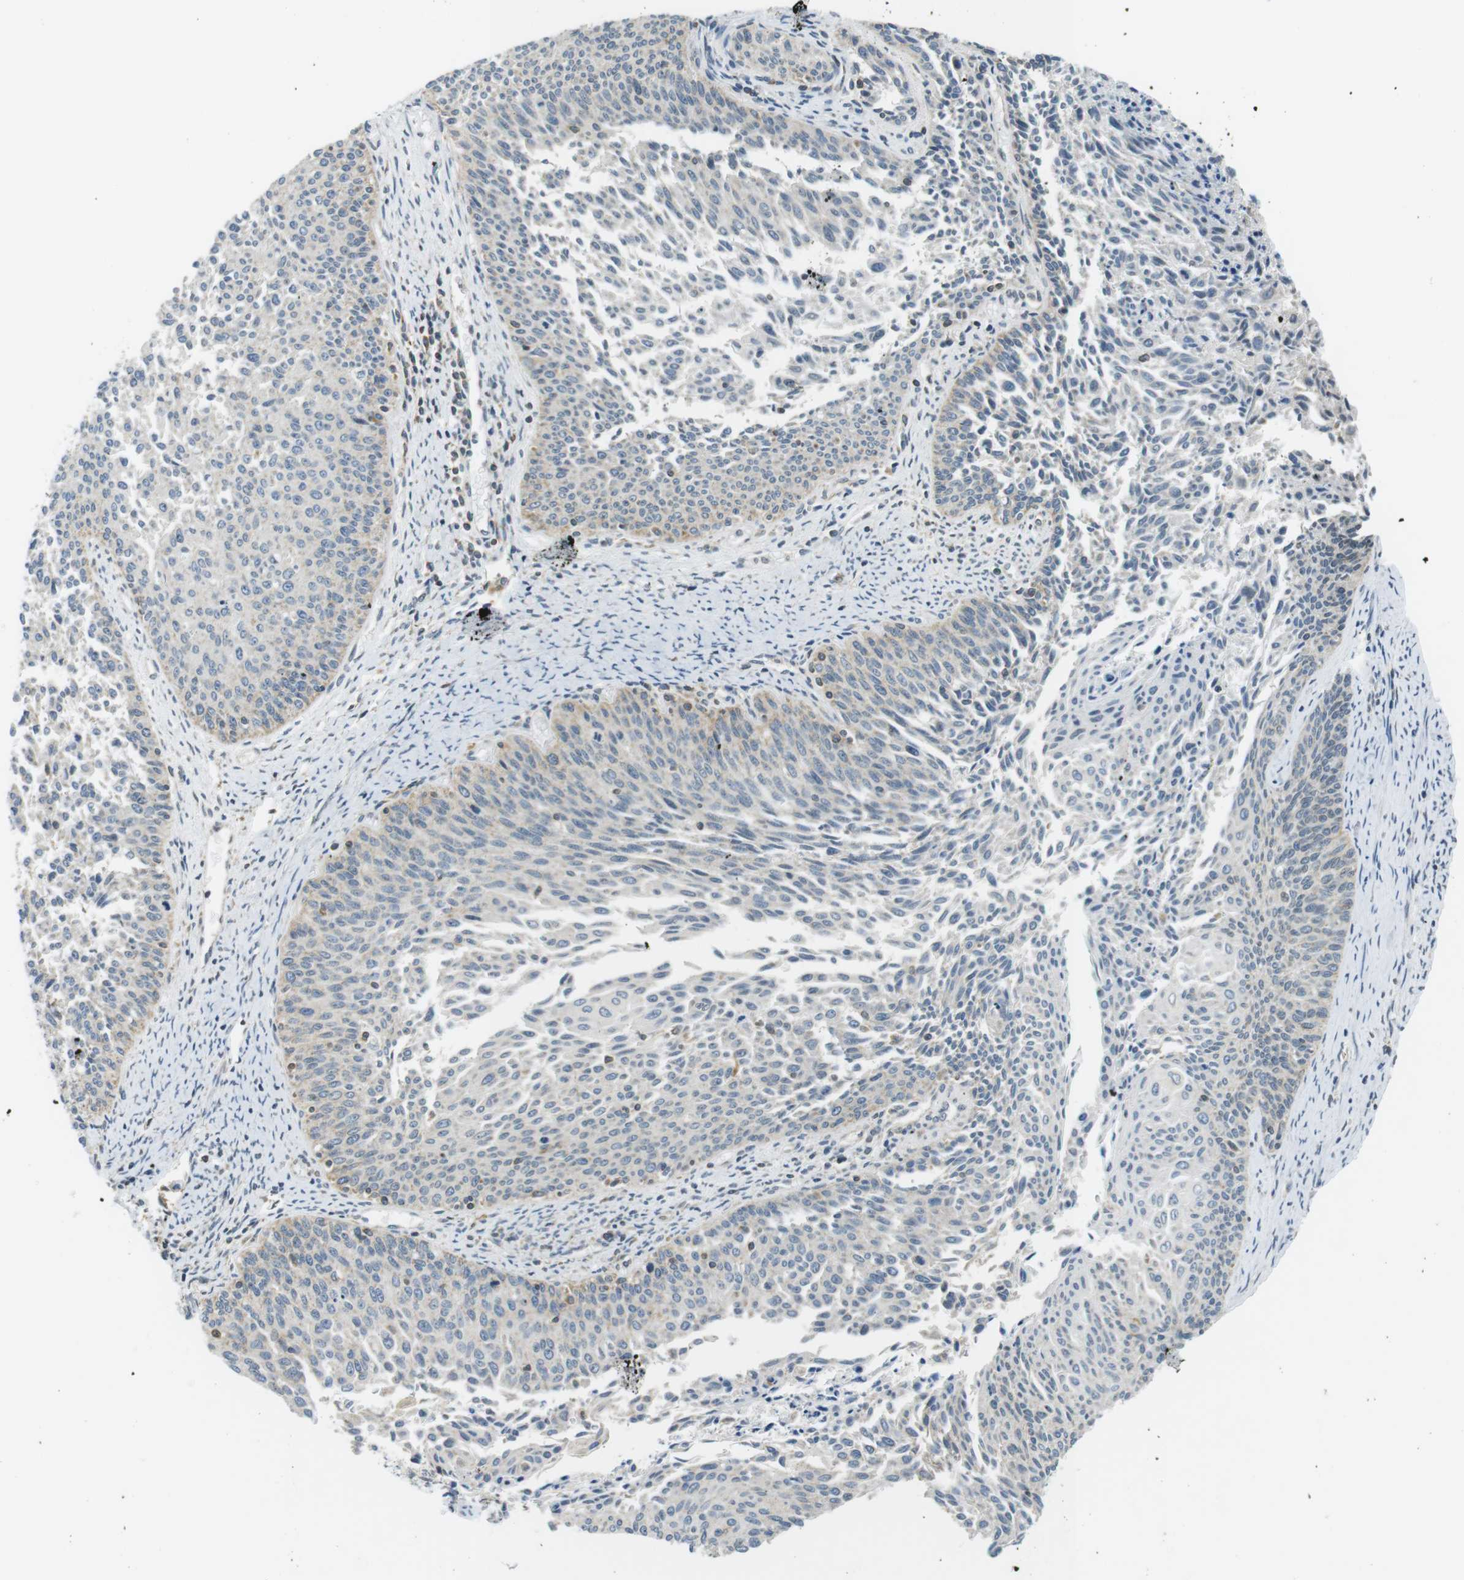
{"staining": {"intensity": "negative", "quantity": "none", "location": "none"}, "tissue": "cervical cancer", "cell_type": "Tumor cells", "image_type": "cancer", "snomed": [{"axis": "morphology", "description": "Squamous cell carcinoma, NOS"}, {"axis": "topography", "description": "Cervix"}], "caption": "IHC of human cervical cancer shows no staining in tumor cells.", "gene": "TMX4", "patient": {"sex": "female", "age": 55}}